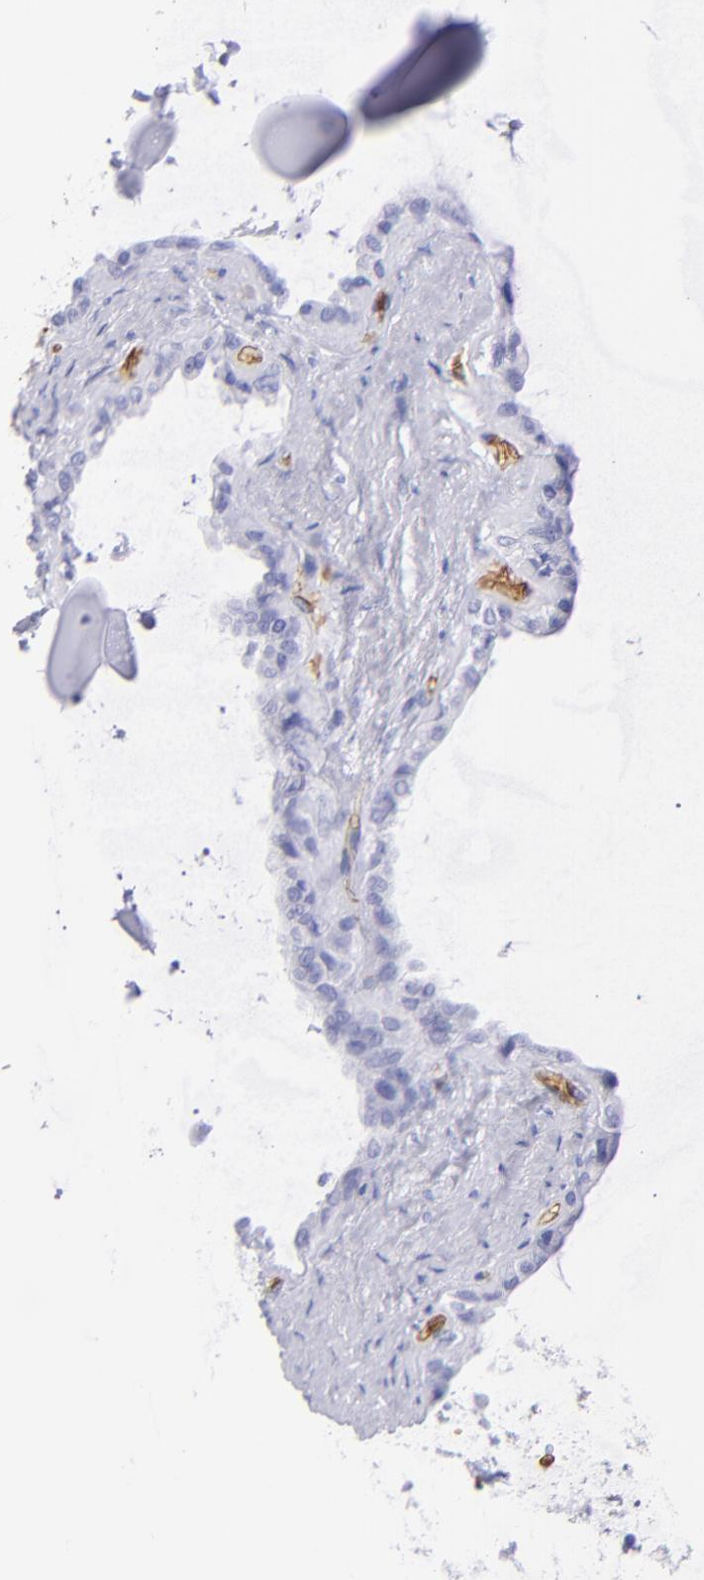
{"staining": {"intensity": "negative", "quantity": "none", "location": "none"}, "tissue": "seminal vesicle", "cell_type": "Glandular cells", "image_type": "normal", "snomed": [{"axis": "morphology", "description": "Normal tissue, NOS"}, {"axis": "morphology", "description": "Inflammation, NOS"}, {"axis": "topography", "description": "Urinary bladder"}, {"axis": "topography", "description": "Prostate"}, {"axis": "topography", "description": "Seminal veicle"}], "caption": "Immunohistochemistry image of benign seminal vesicle: seminal vesicle stained with DAB (3,3'-diaminobenzidine) exhibits no significant protein positivity in glandular cells.", "gene": "GYPA", "patient": {"sex": "male", "age": 82}}